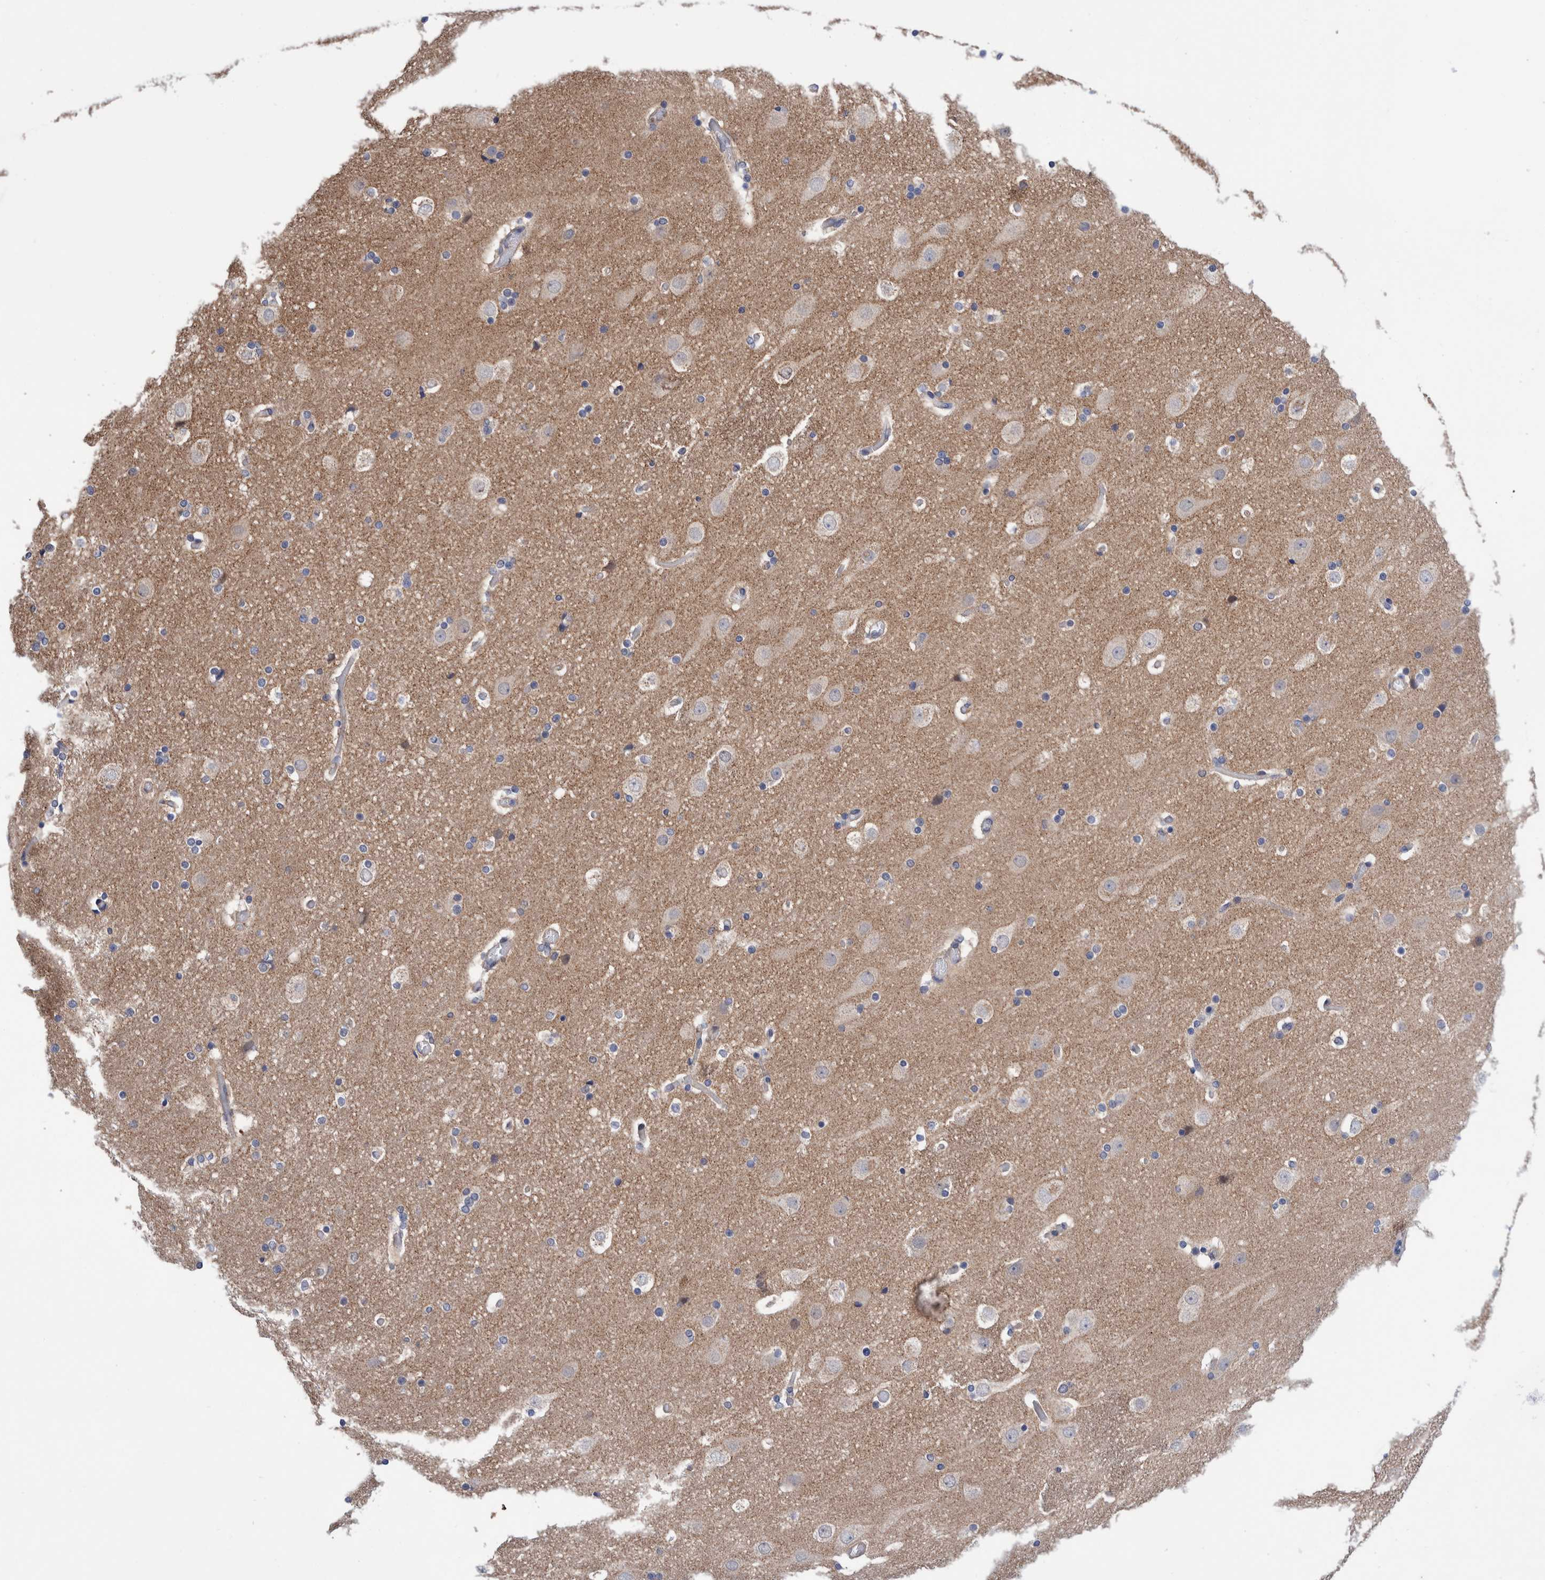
{"staining": {"intensity": "negative", "quantity": "none", "location": "none"}, "tissue": "cerebral cortex", "cell_type": "Endothelial cells", "image_type": "normal", "snomed": [{"axis": "morphology", "description": "Normal tissue, NOS"}, {"axis": "topography", "description": "Cerebral cortex"}], "caption": "The immunohistochemistry photomicrograph has no significant expression in endothelial cells of cerebral cortex. Nuclei are stained in blue.", "gene": "PFAS", "patient": {"sex": "male", "age": 57}}